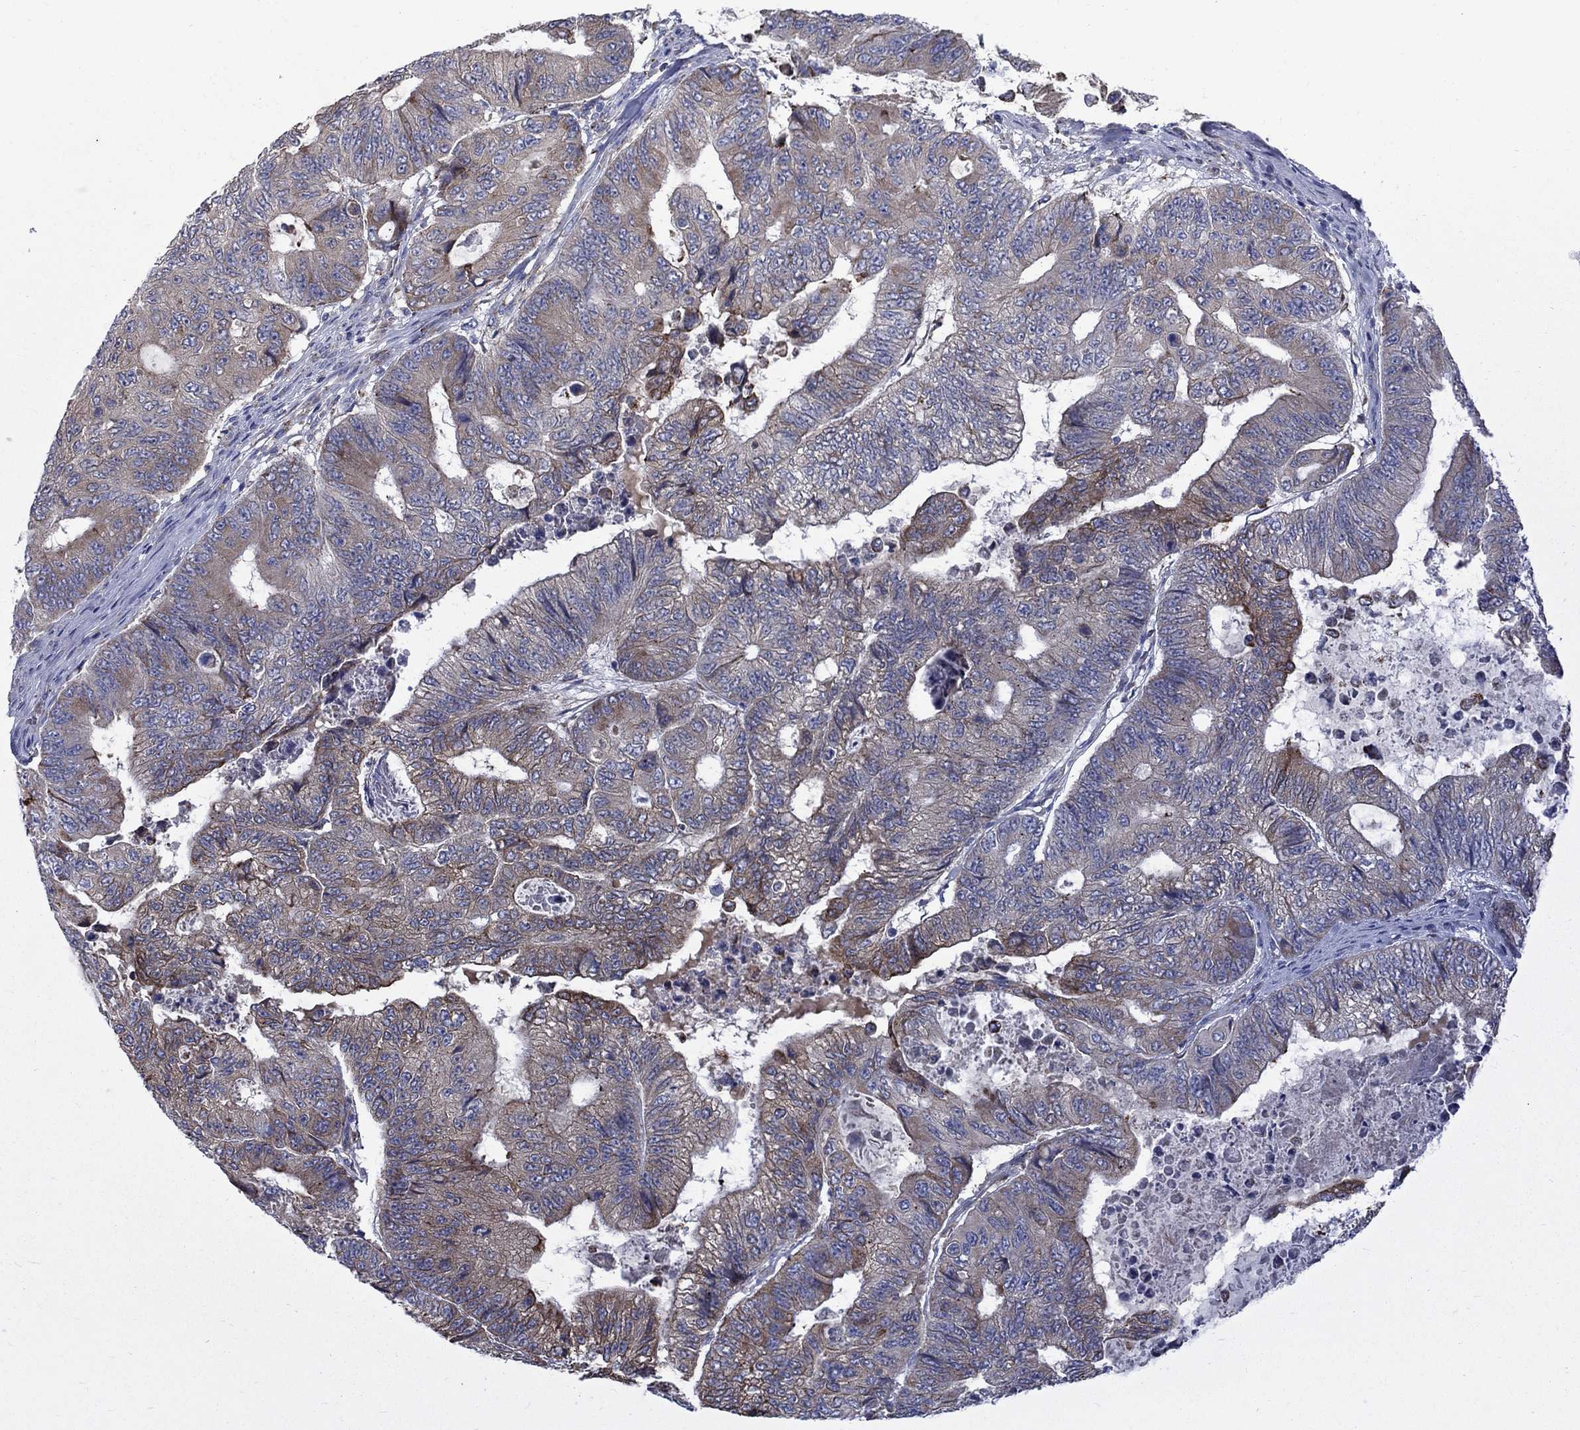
{"staining": {"intensity": "strong", "quantity": "<25%", "location": "cytoplasmic/membranous"}, "tissue": "colorectal cancer", "cell_type": "Tumor cells", "image_type": "cancer", "snomed": [{"axis": "morphology", "description": "Adenocarcinoma, NOS"}, {"axis": "topography", "description": "Colon"}], "caption": "This photomicrograph displays immunohistochemistry (IHC) staining of human colorectal adenocarcinoma, with medium strong cytoplasmic/membranous expression in approximately <25% of tumor cells.", "gene": "ASNS", "patient": {"sex": "female", "age": 48}}